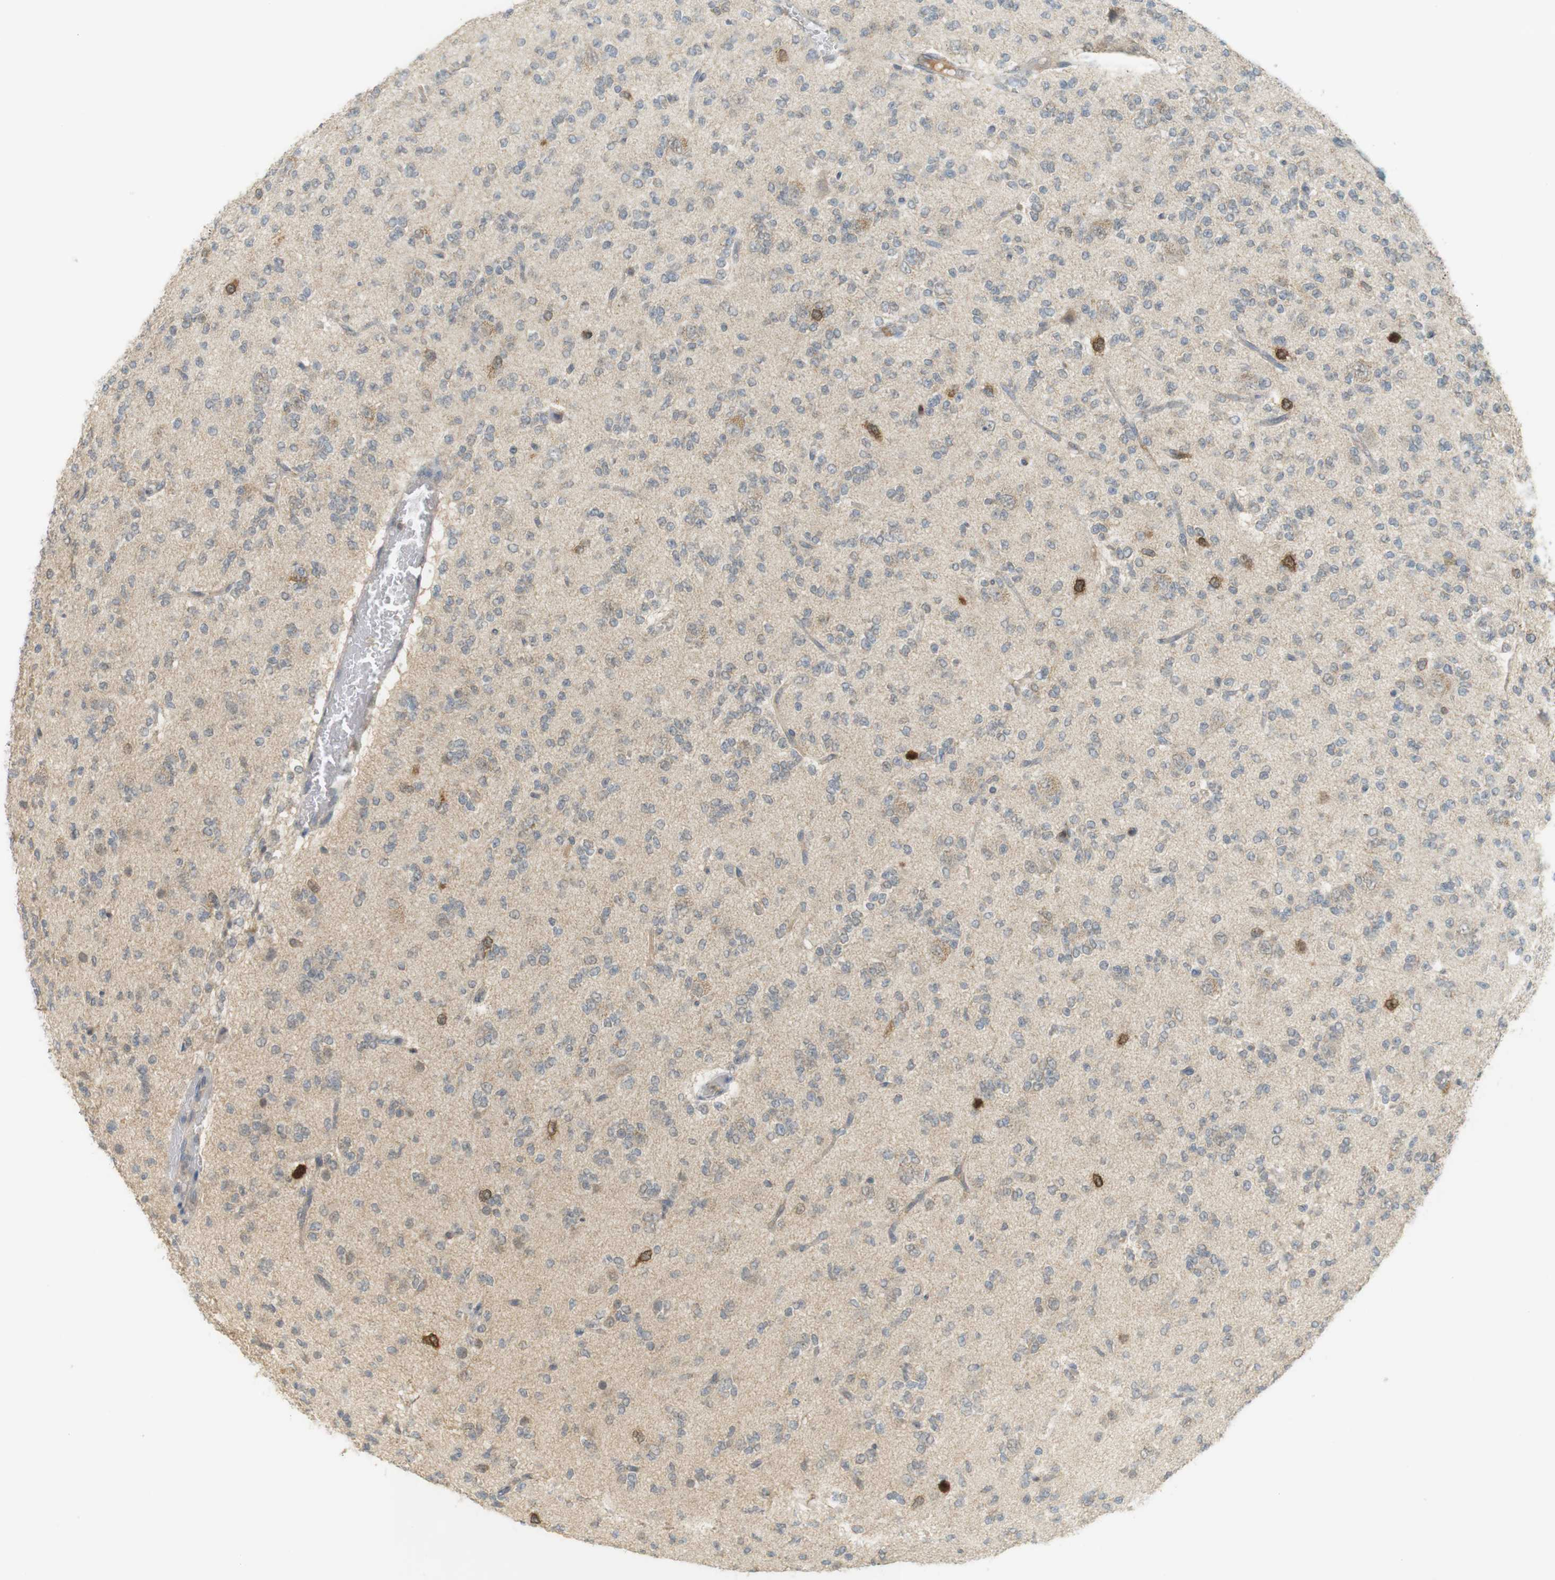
{"staining": {"intensity": "strong", "quantity": "<25%", "location": "cytoplasmic/membranous"}, "tissue": "glioma", "cell_type": "Tumor cells", "image_type": "cancer", "snomed": [{"axis": "morphology", "description": "Glioma, malignant, Low grade"}, {"axis": "topography", "description": "Brain"}], "caption": "Glioma stained with DAB IHC reveals medium levels of strong cytoplasmic/membranous positivity in approximately <25% of tumor cells.", "gene": "TTK", "patient": {"sex": "male", "age": 38}}